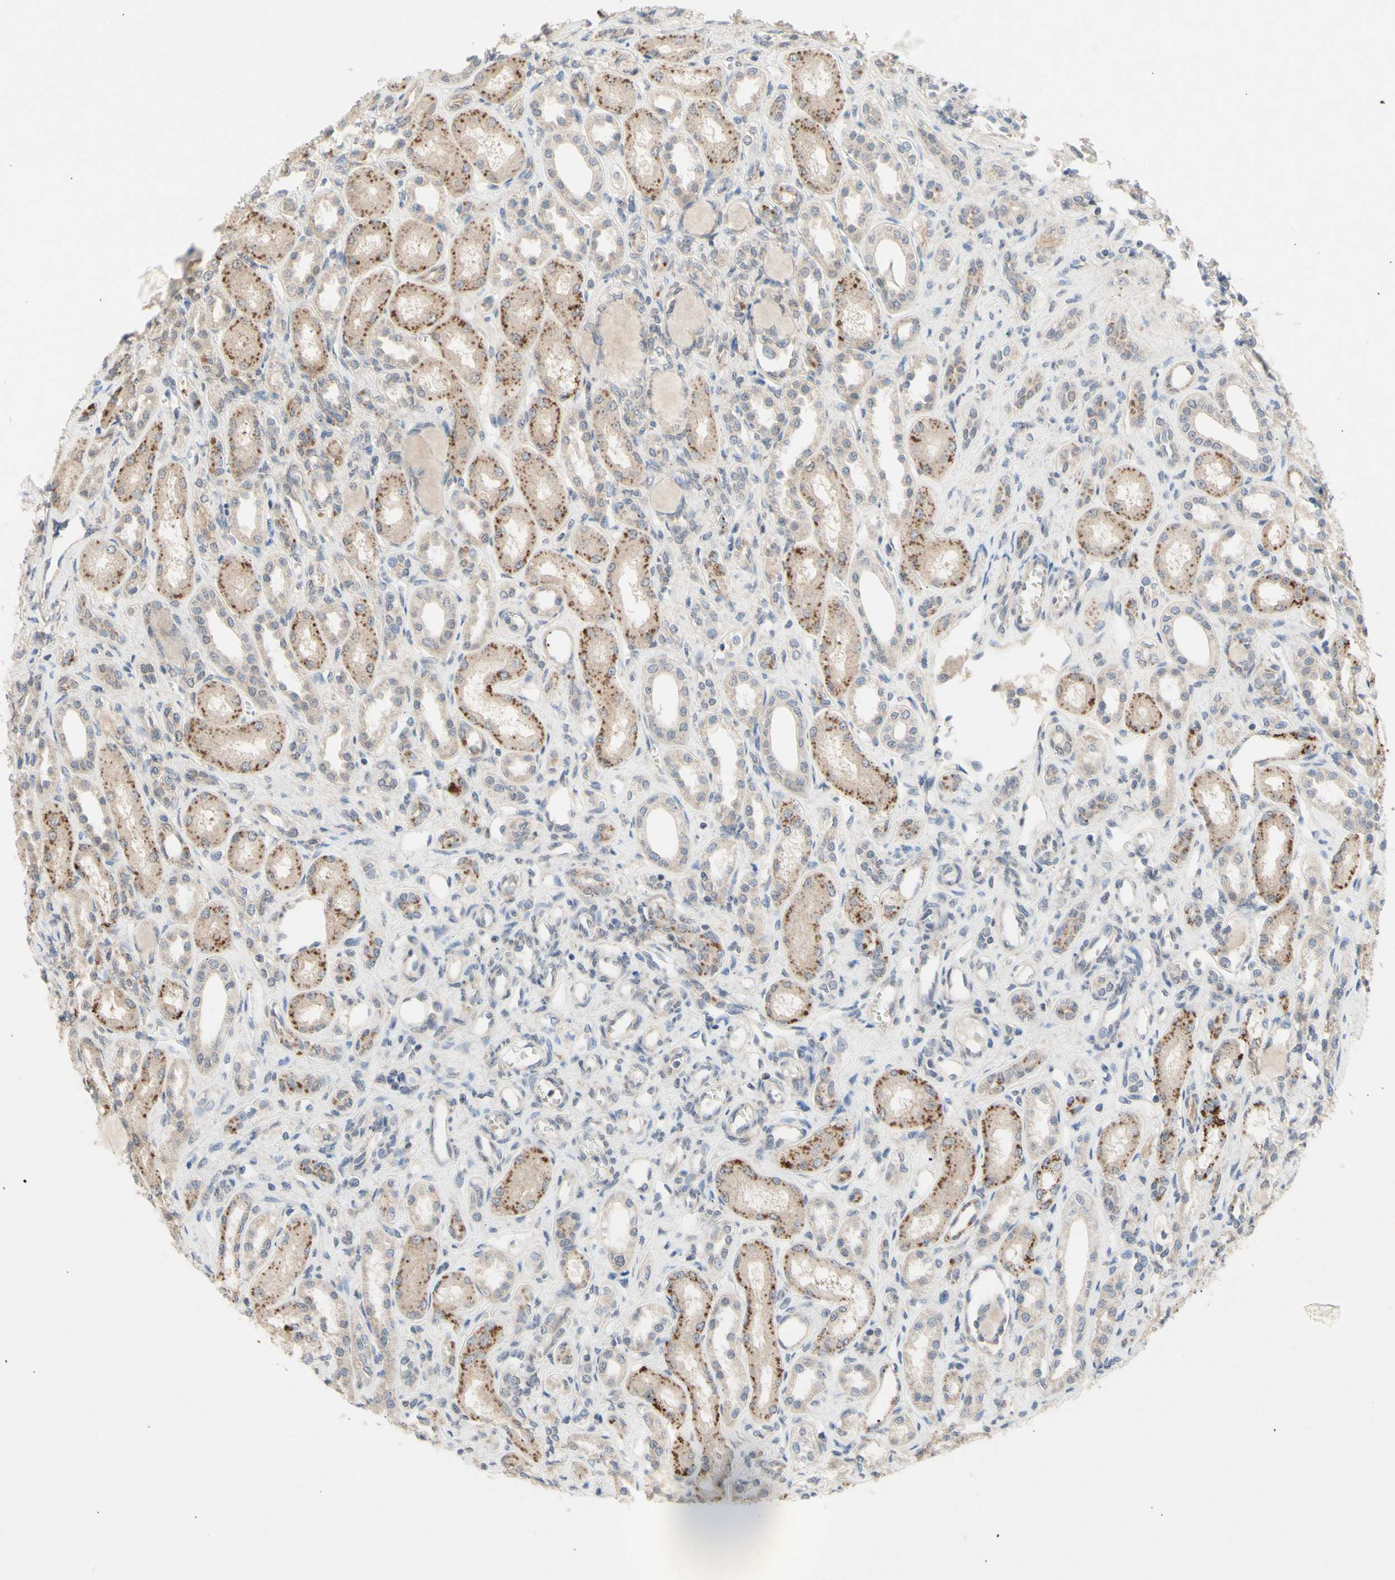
{"staining": {"intensity": "negative", "quantity": "none", "location": "none"}, "tissue": "kidney", "cell_type": "Cells in glomeruli", "image_type": "normal", "snomed": [{"axis": "morphology", "description": "Normal tissue, NOS"}, {"axis": "topography", "description": "Kidney"}], "caption": "Cells in glomeruli show no significant protein staining in benign kidney. (Brightfield microscopy of DAB (3,3'-diaminobenzidine) IHC at high magnification).", "gene": "NLRP1", "patient": {"sex": "male", "age": 7}}